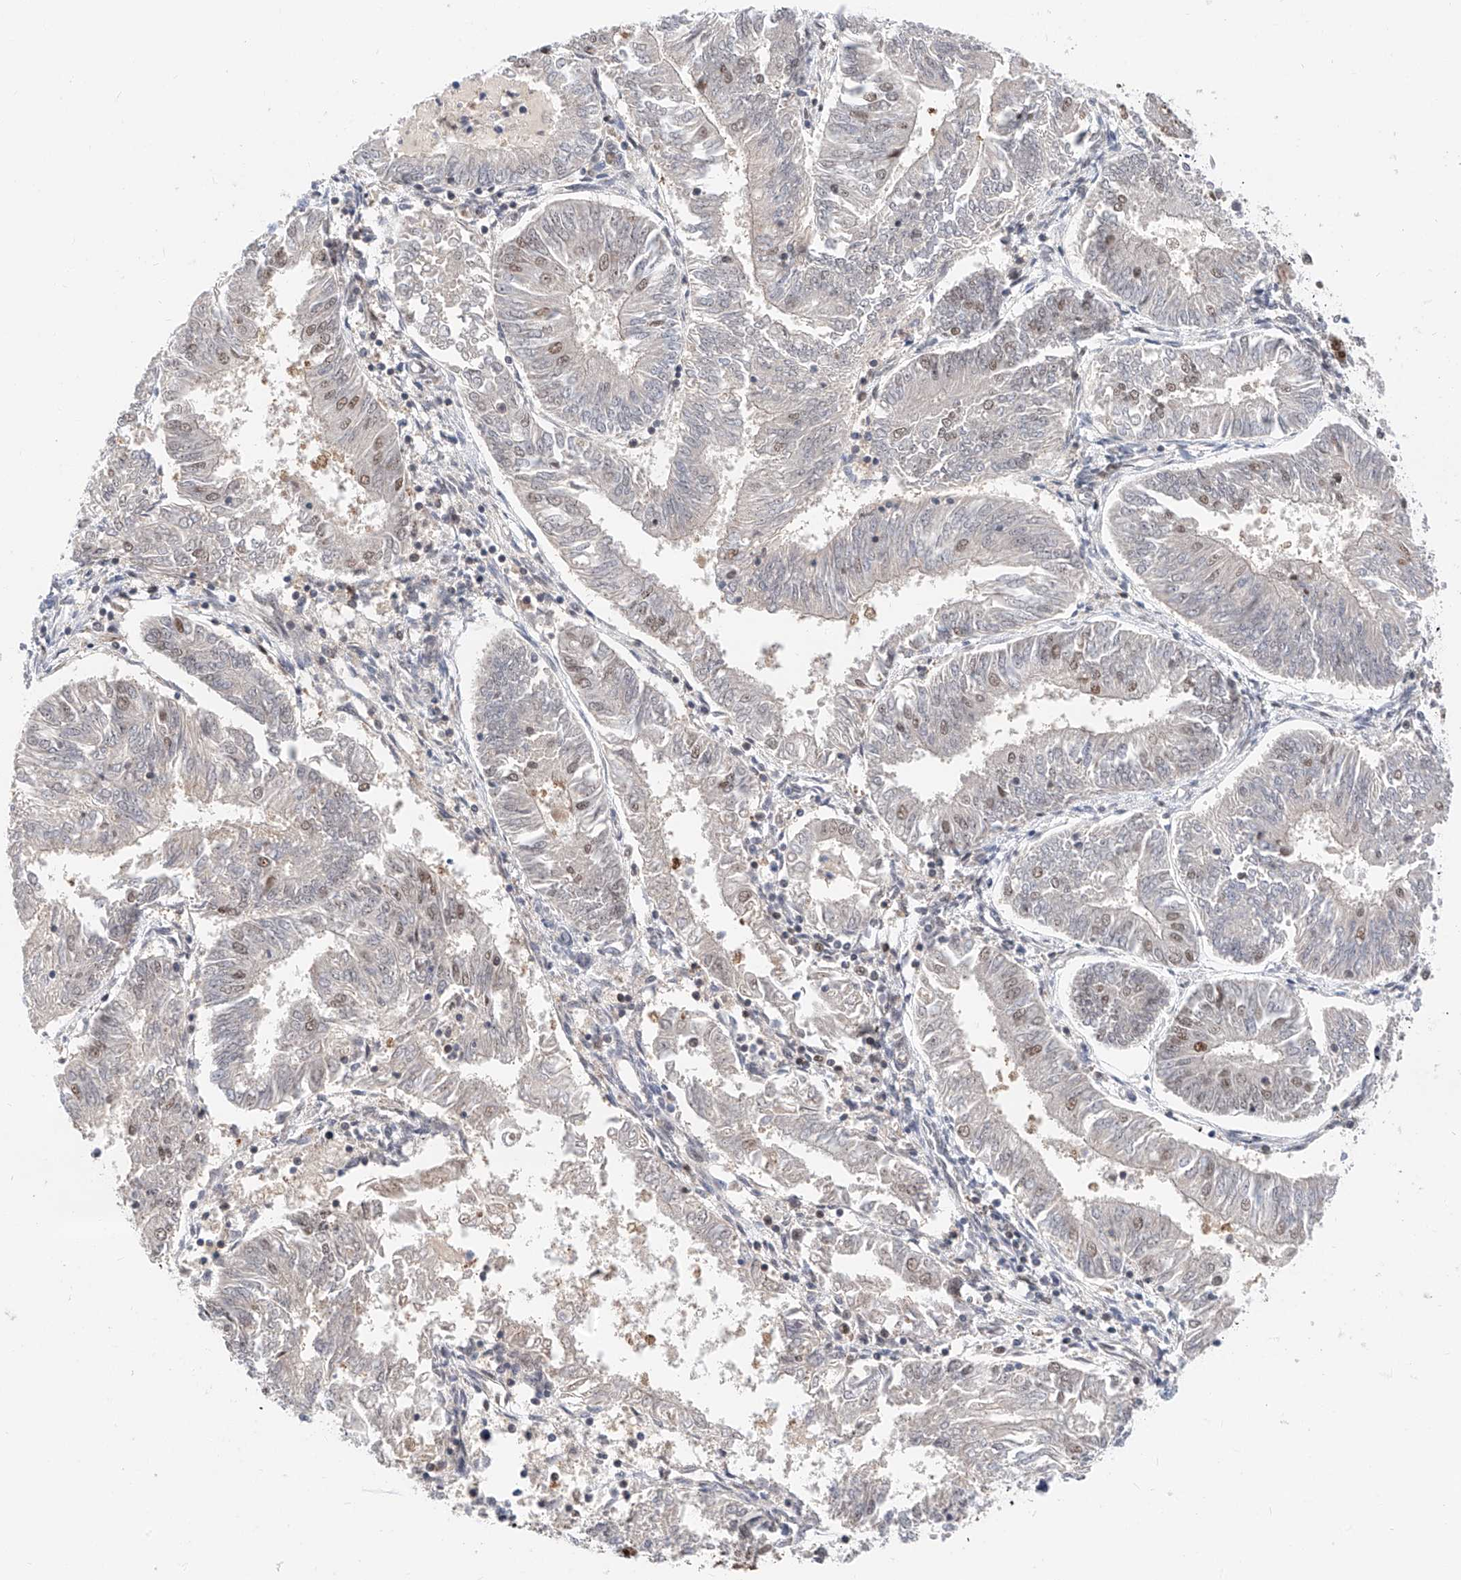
{"staining": {"intensity": "weak", "quantity": "<25%", "location": "nuclear"}, "tissue": "endometrial cancer", "cell_type": "Tumor cells", "image_type": "cancer", "snomed": [{"axis": "morphology", "description": "Adenocarcinoma, NOS"}, {"axis": "topography", "description": "Endometrium"}], "caption": "This is a photomicrograph of immunohistochemistry staining of endometrial cancer, which shows no expression in tumor cells.", "gene": "SNRNP200", "patient": {"sex": "female", "age": 58}}